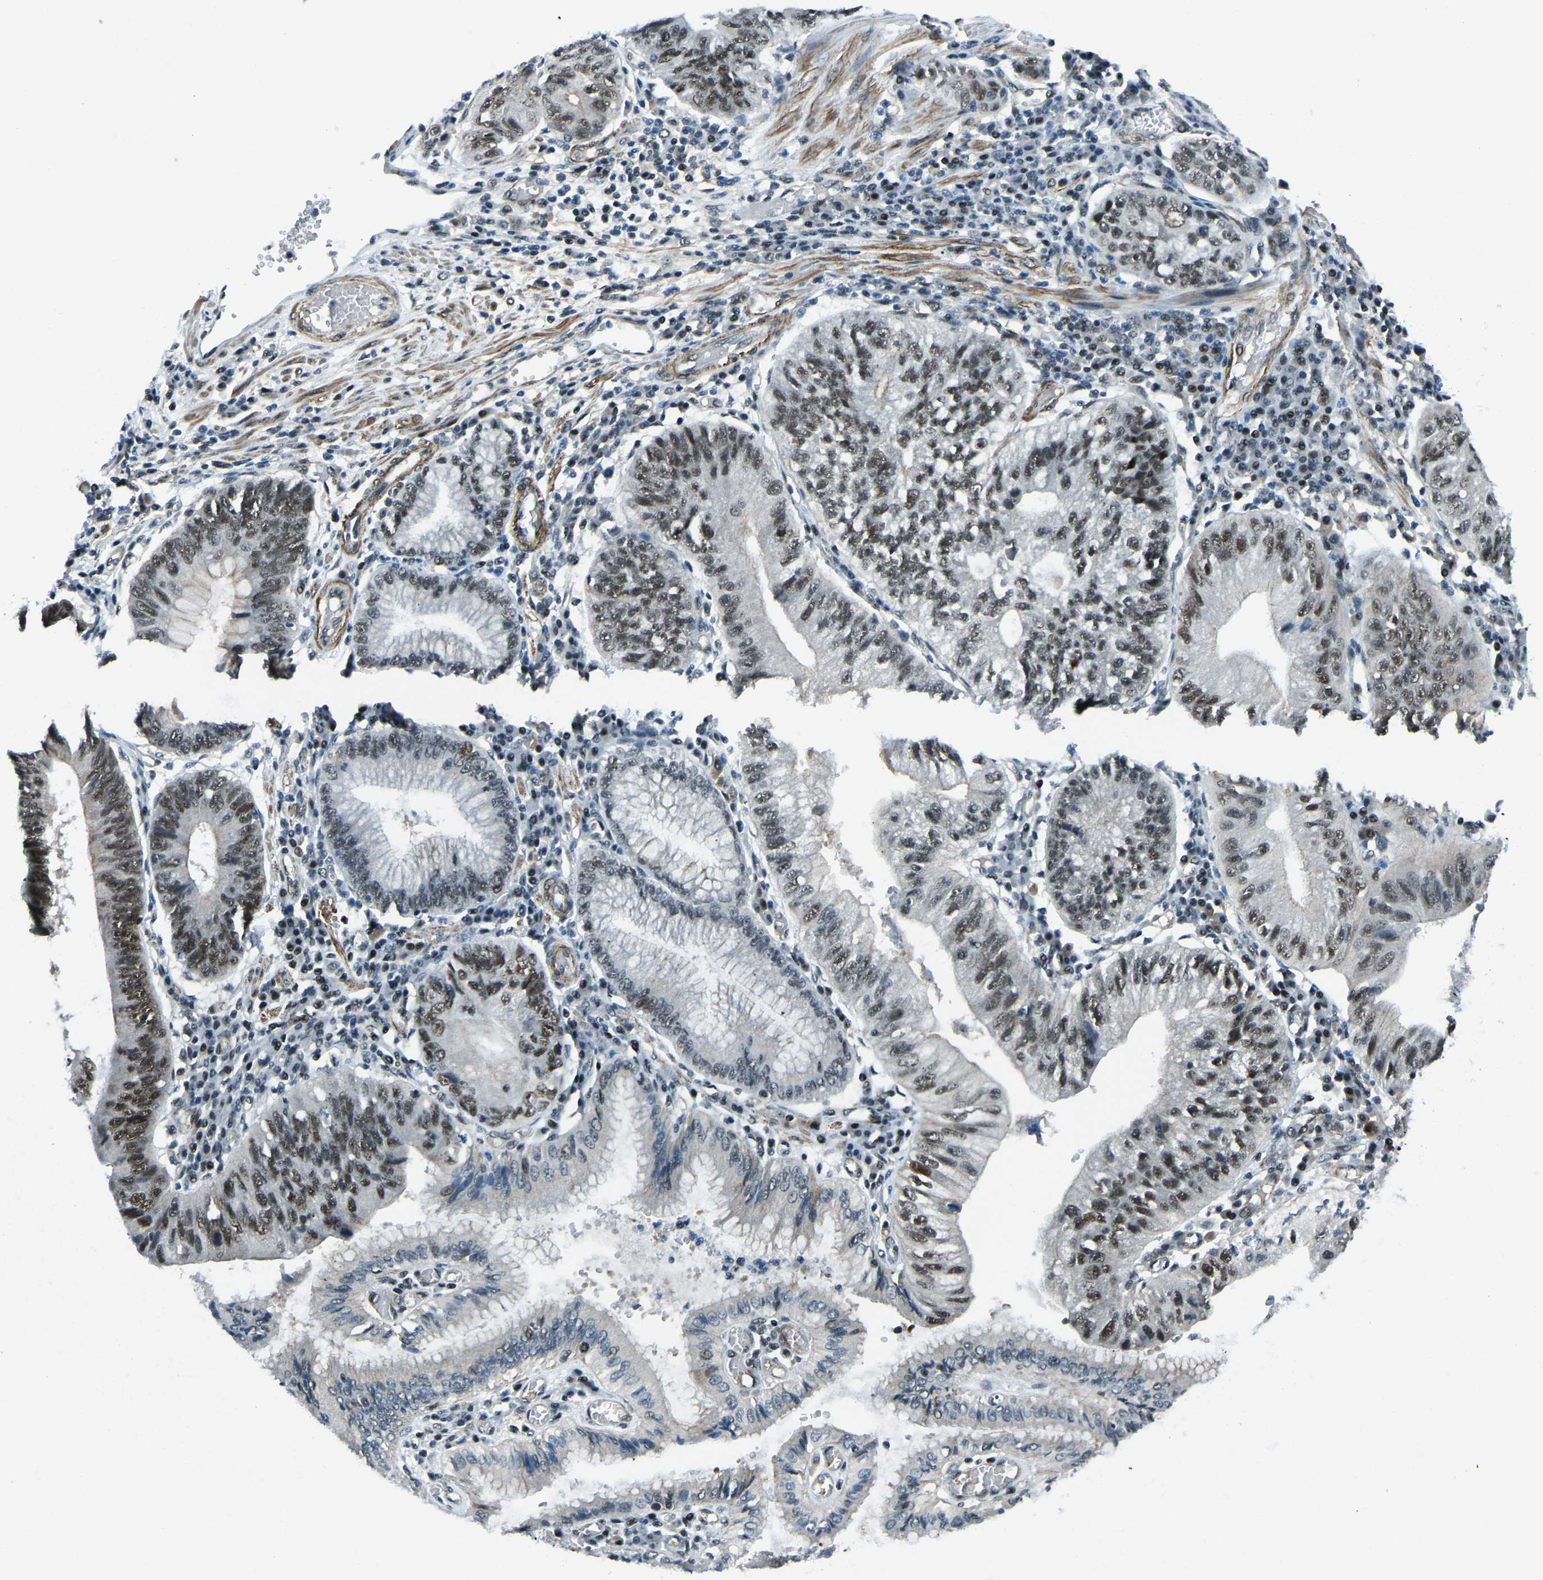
{"staining": {"intensity": "moderate", "quantity": ">75%", "location": "nuclear"}, "tissue": "stomach cancer", "cell_type": "Tumor cells", "image_type": "cancer", "snomed": [{"axis": "morphology", "description": "Adenocarcinoma, NOS"}, {"axis": "topography", "description": "Stomach"}], "caption": "This is a photomicrograph of IHC staining of adenocarcinoma (stomach), which shows moderate expression in the nuclear of tumor cells.", "gene": "PRCC", "patient": {"sex": "male", "age": 59}}